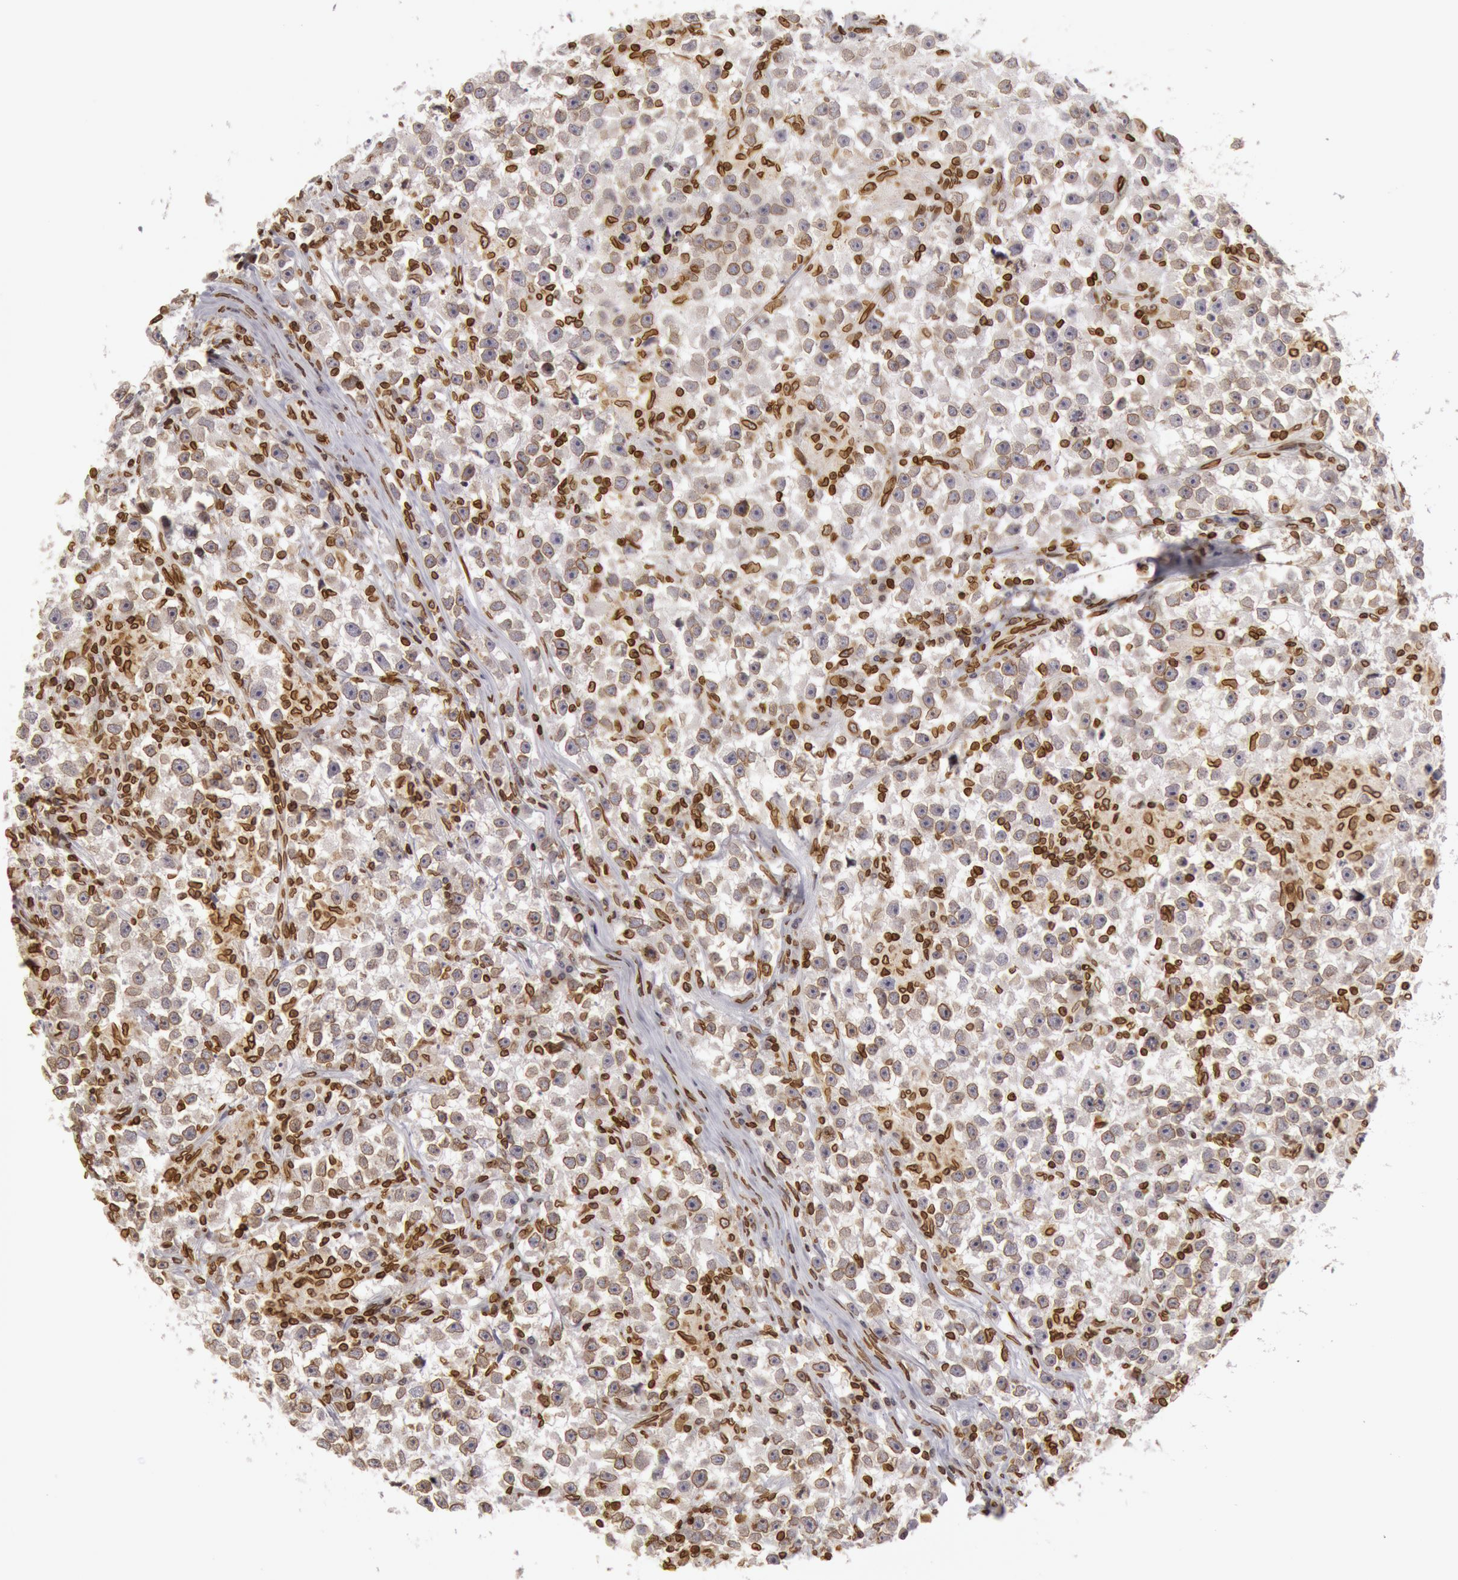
{"staining": {"intensity": "moderate", "quantity": ">75%", "location": "cytoplasmic/membranous,nuclear"}, "tissue": "testis cancer", "cell_type": "Tumor cells", "image_type": "cancer", "snomed": [{"axis": "morphology", "description": "Seminoma, NOS"}, {"axis": "topography", "description": "Testis"}], "caption": "Testis cancer (seminoma) was stained to show a protein in brown. There is medium levels of moderate cytoplasmic/membranous and nuclear staining in about >75% of tumor cells.", "gene": "SUN2", "patient": {"sex": "male", "age": 33}}